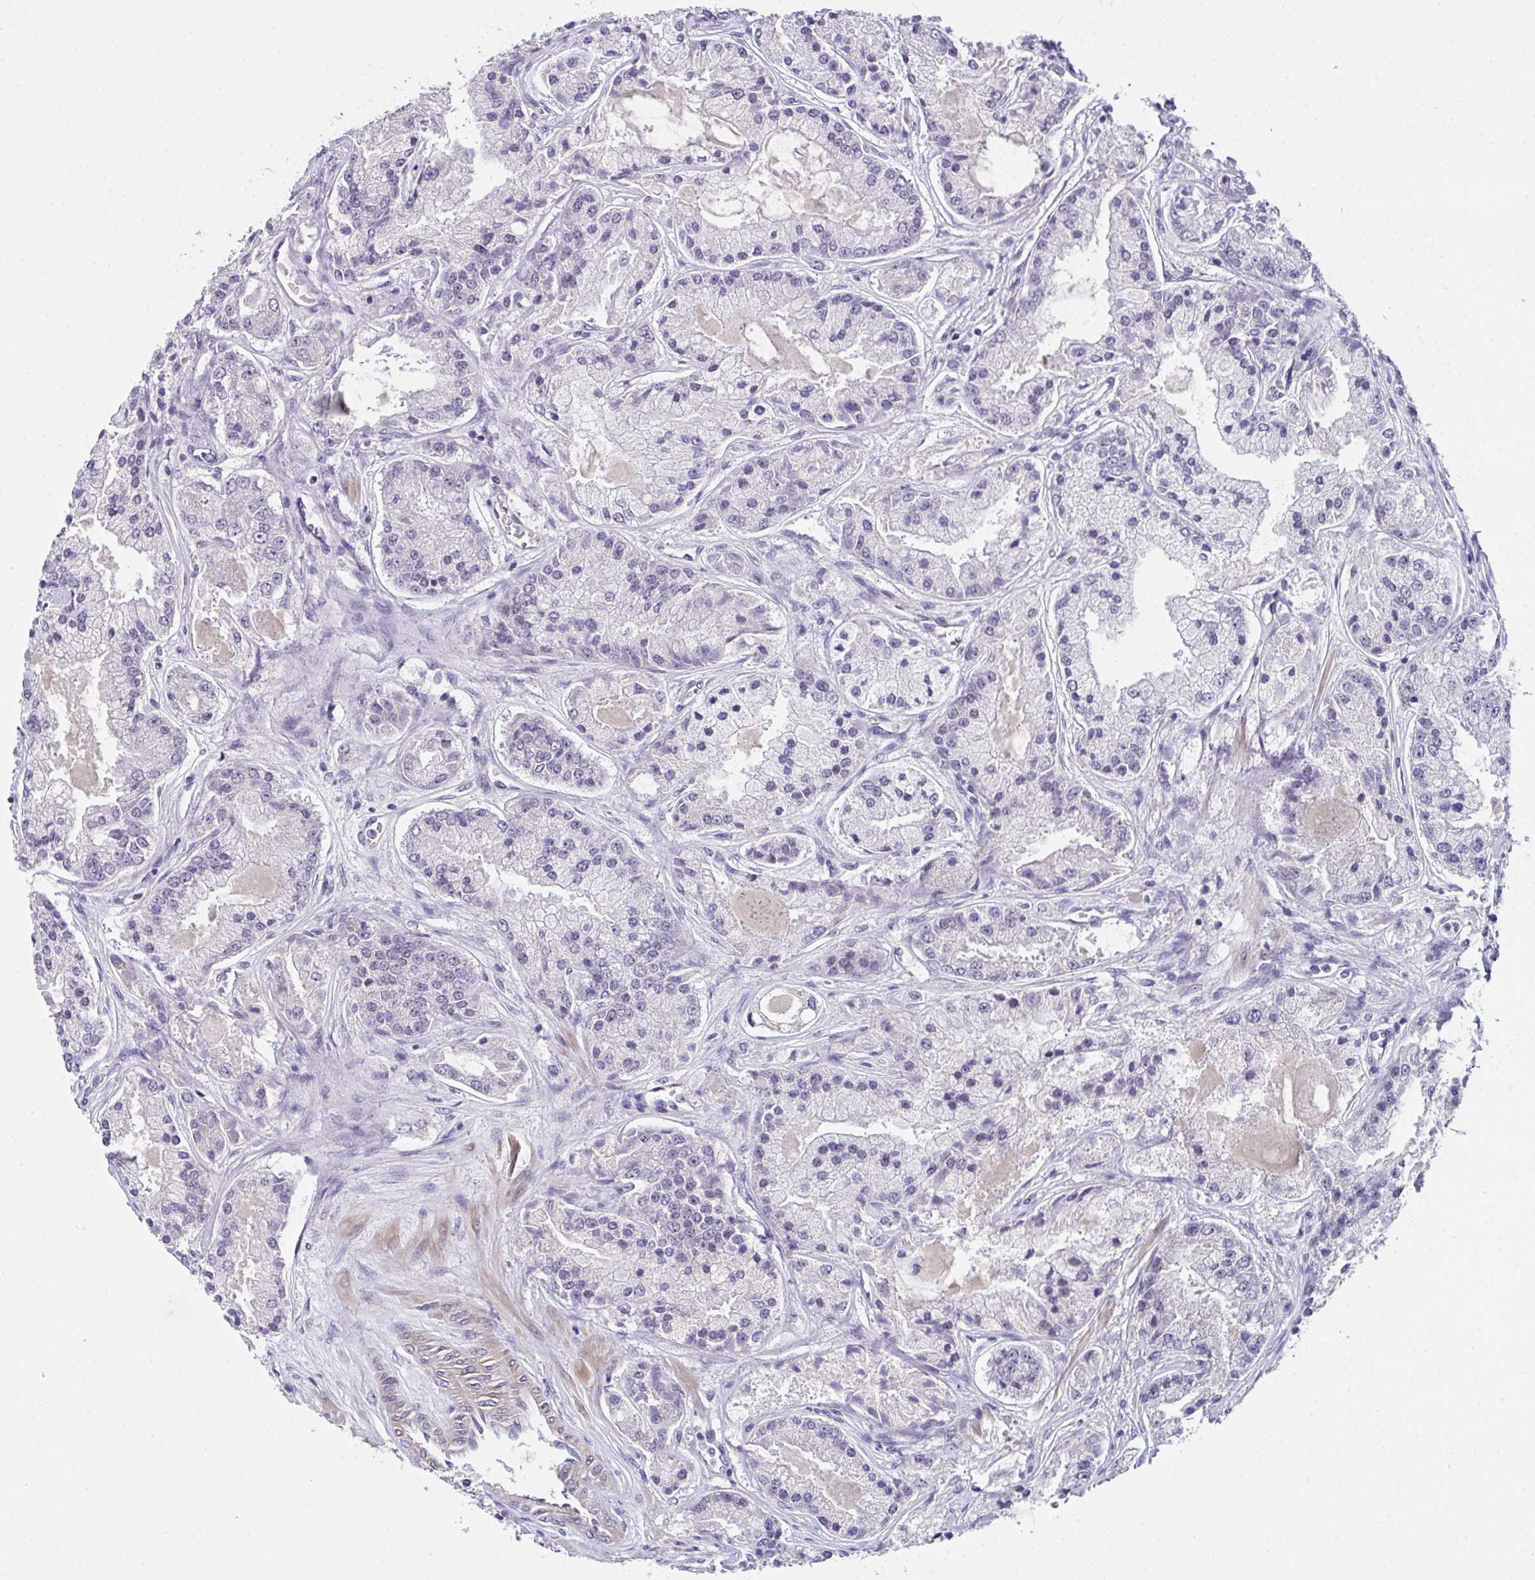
{"staining": {"intensity": "weak", "quantity": "25%-75%", "location": "nuclear"}, "tissue": "prostate cancer", "cell_type": "Tumor cells", "image_type": "cancer", "snomed": [{"axis": "morphology", "description": "Adenocarcinoma, High grade"}, {"axis": "topography", "description": "Prostate"}], "caption": "The immunohistochemical stain highlights weak nuclear expression in tumor cells of prostate high-grade adenocarcinoma tissue. The staining is performed using DAB (3,3'-diaminobenzidine) brown chromogen to label protein expression. The nuclei are counter-stained blue using hematoxylin.", "gene": "RBBP6", "patient": {"sex": "male", "age": 67}}